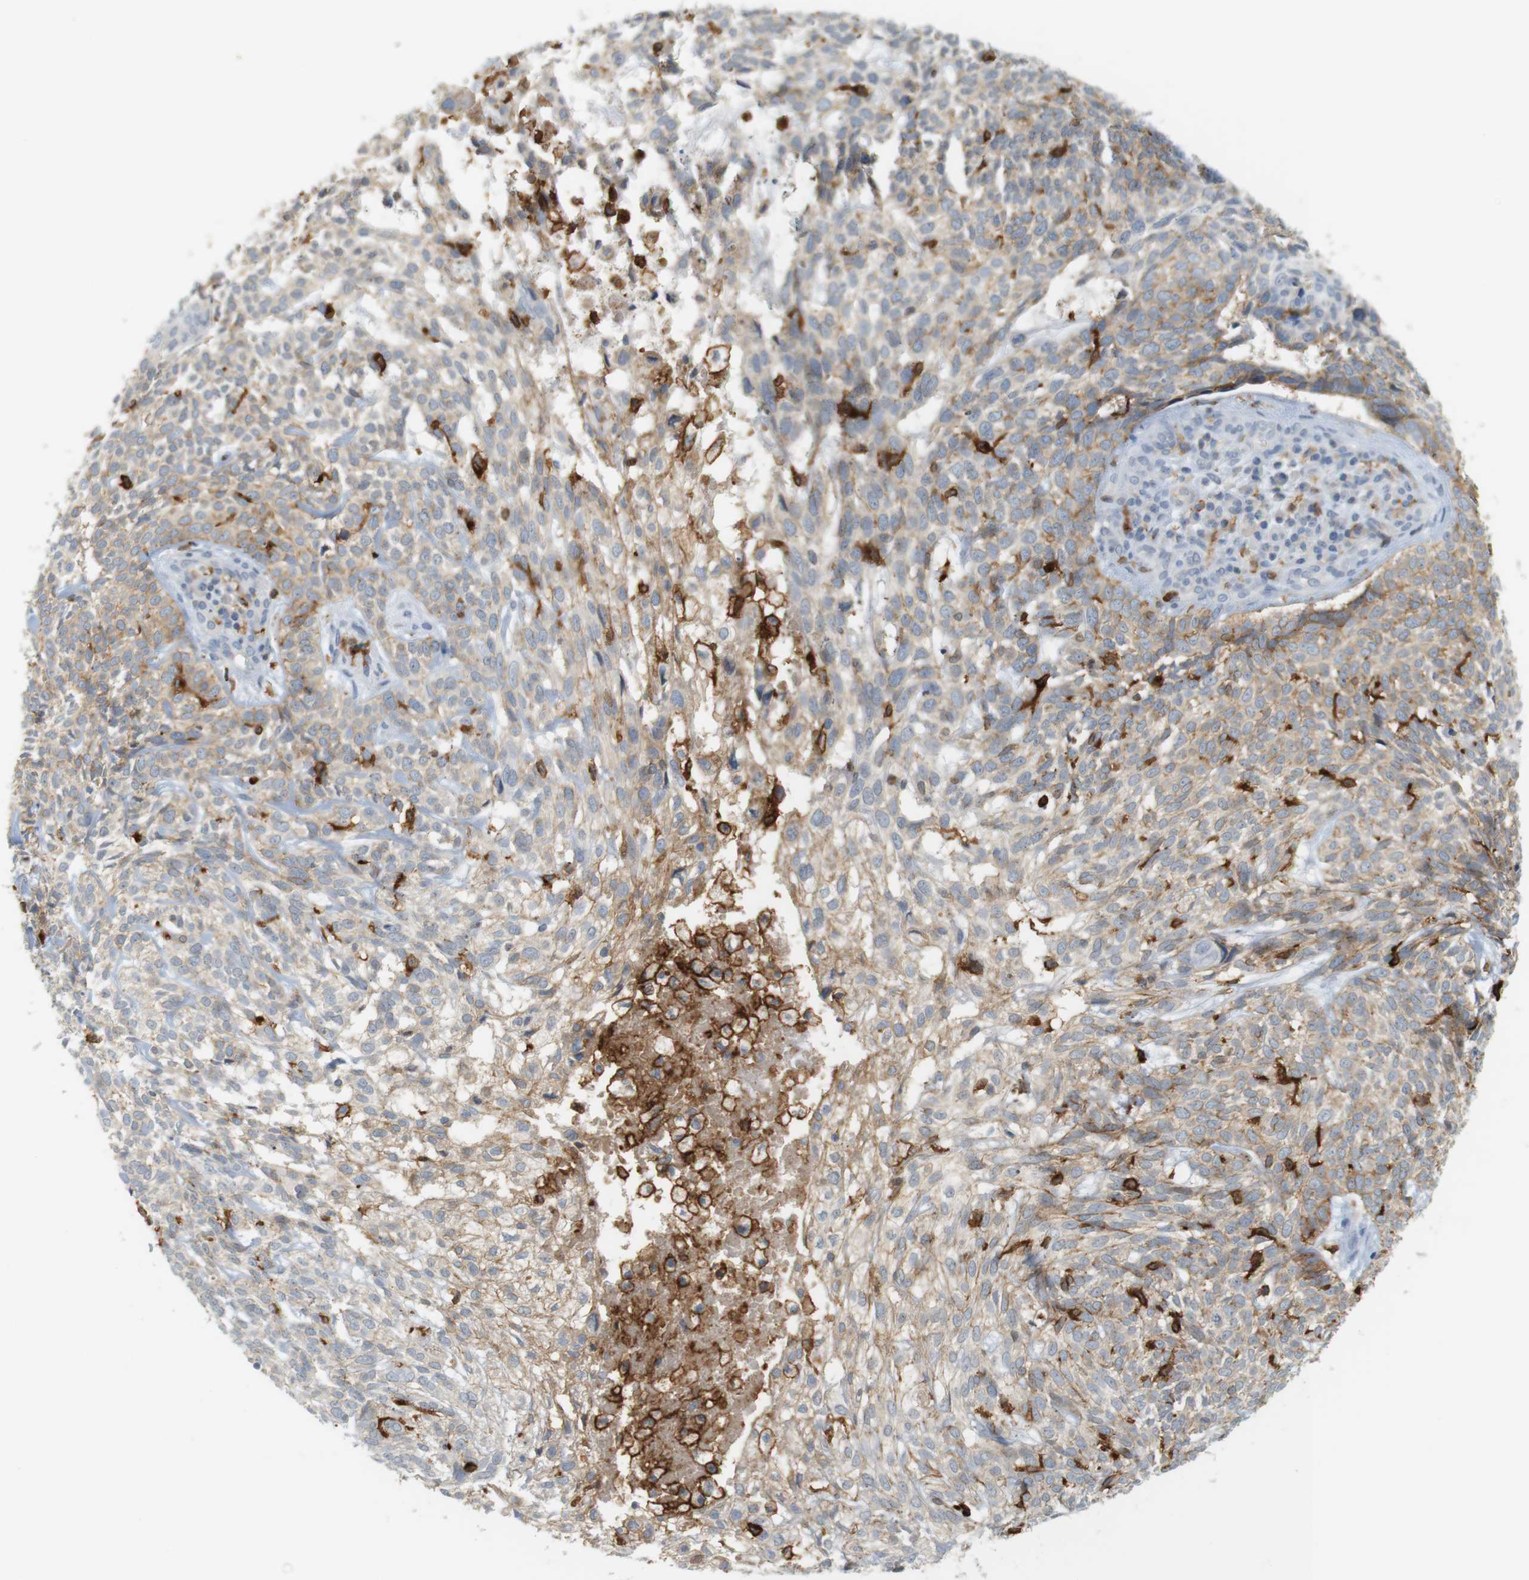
{"staining": {"intensity": "weak", "quantity": "25%-75%", "location": "cytoplasmic/membranous"}, "tissue": "skin cancer", "cell_type": "Tumor cells", "image_type": "cancer", "snomed": [{"axis": "morphology", "description": "Basal cell carcinoma"}, {"axis": "topography", "description": "Skin"}], "caption": "IHC of human basal cell carcinoma (skin) reveals low levels of weak cytoplasmic/membranous staining in about 25%-75% of tumor cells.", "gene": "SIRPA", "patient": {"sex": "male", "age": 72}}